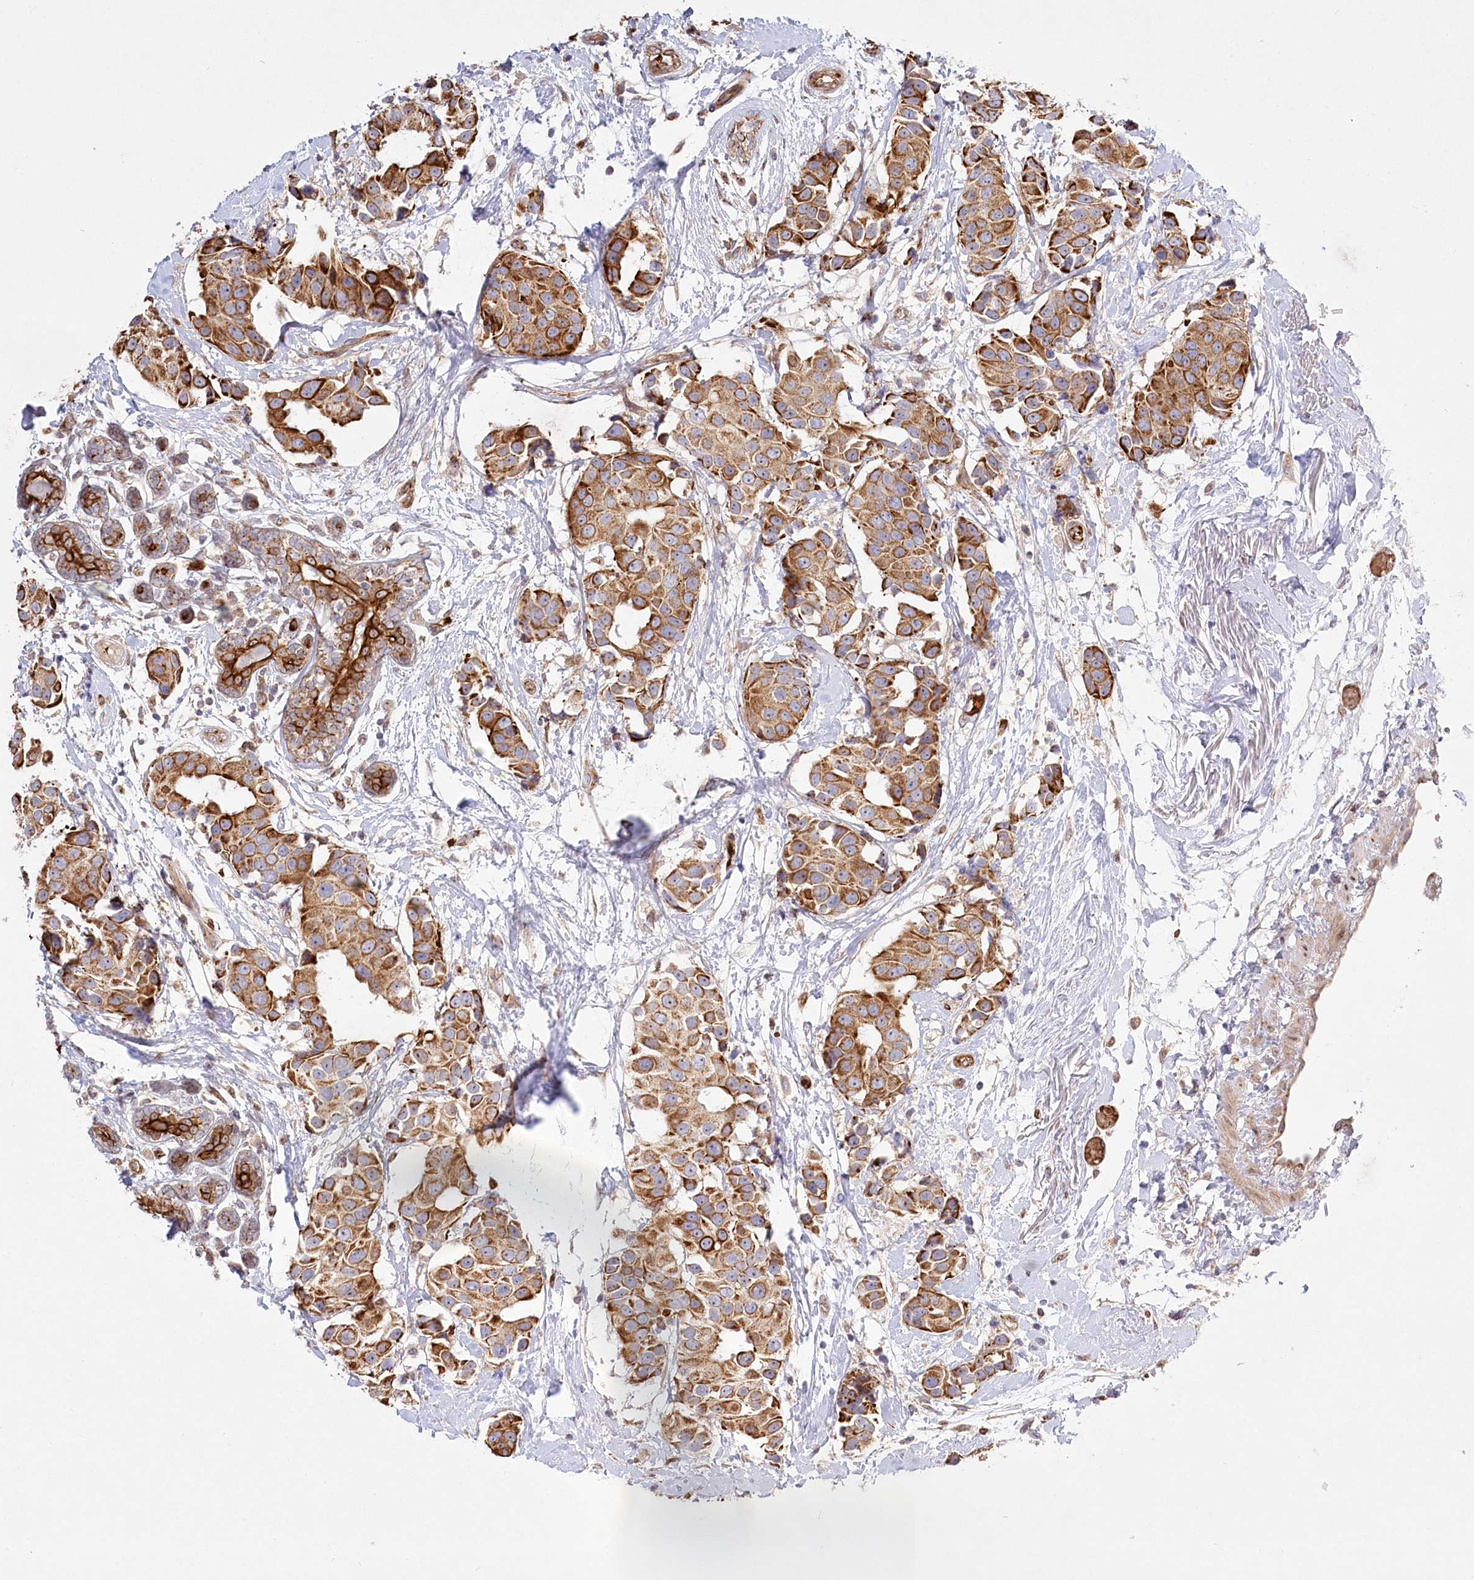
{"staining": {"intensity": "moderate", "quantity": ">75%", "location": "cytoplasmic/membranous"}, "tissue": "breast cancer", "cell_type": "Tumor cells", "image_type": "cancer", "snomed": [{"axis": "morphology", "description": "Normal tissue, NOS"}, {"axis": "morphology", "description": "Duct carcinoma"}, {"axis": "topography", "description": "Breast"}], "caption": "Human intraductal carcinoma (breast) stained with a protein marker displays moderate staining in tumor cells.", "gene": "COMMD3", "patient": {"sex": "female", "age": 39}}